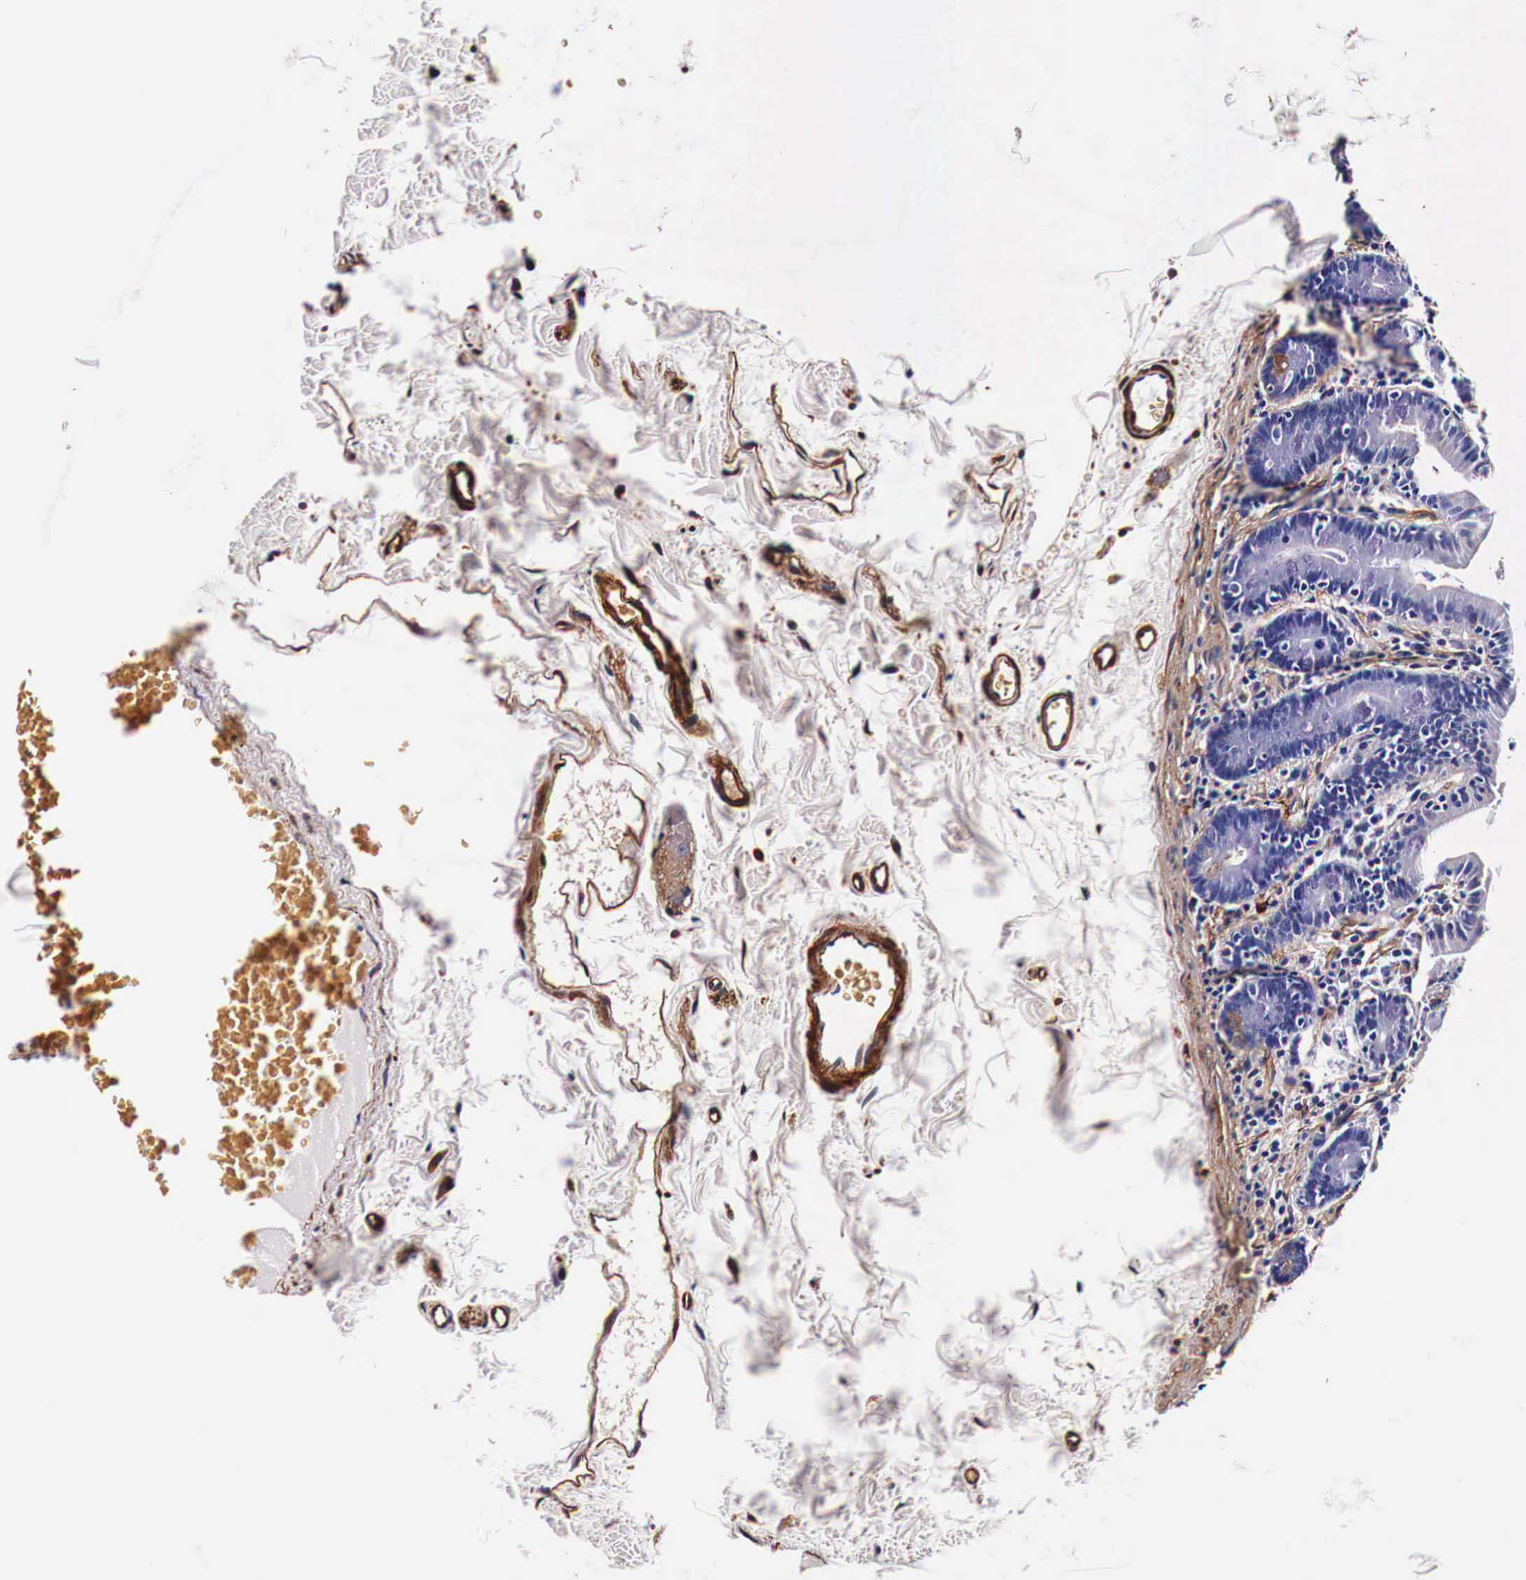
{"staining": {"intensity": "moderate", "quantity": "<25%", "location": "cytoplasmic/membranous"}, "tissue": "duodenum", "cell_type": "Glandular cells", "image_type": "normal", "snomed": [{"axis": "morphology", "description": "Normal tissue, NOS"}, {"axis": "topography", "description": "Duodenum"}], "caption": "This is an image of immunohistochemistry staining of unremarkable duodenum, which shows moderate expression in the cytoplasmic/membranous of glandular cells.", "gene": "HSPB1", "patient": {"sex": "male", "age": 70}}